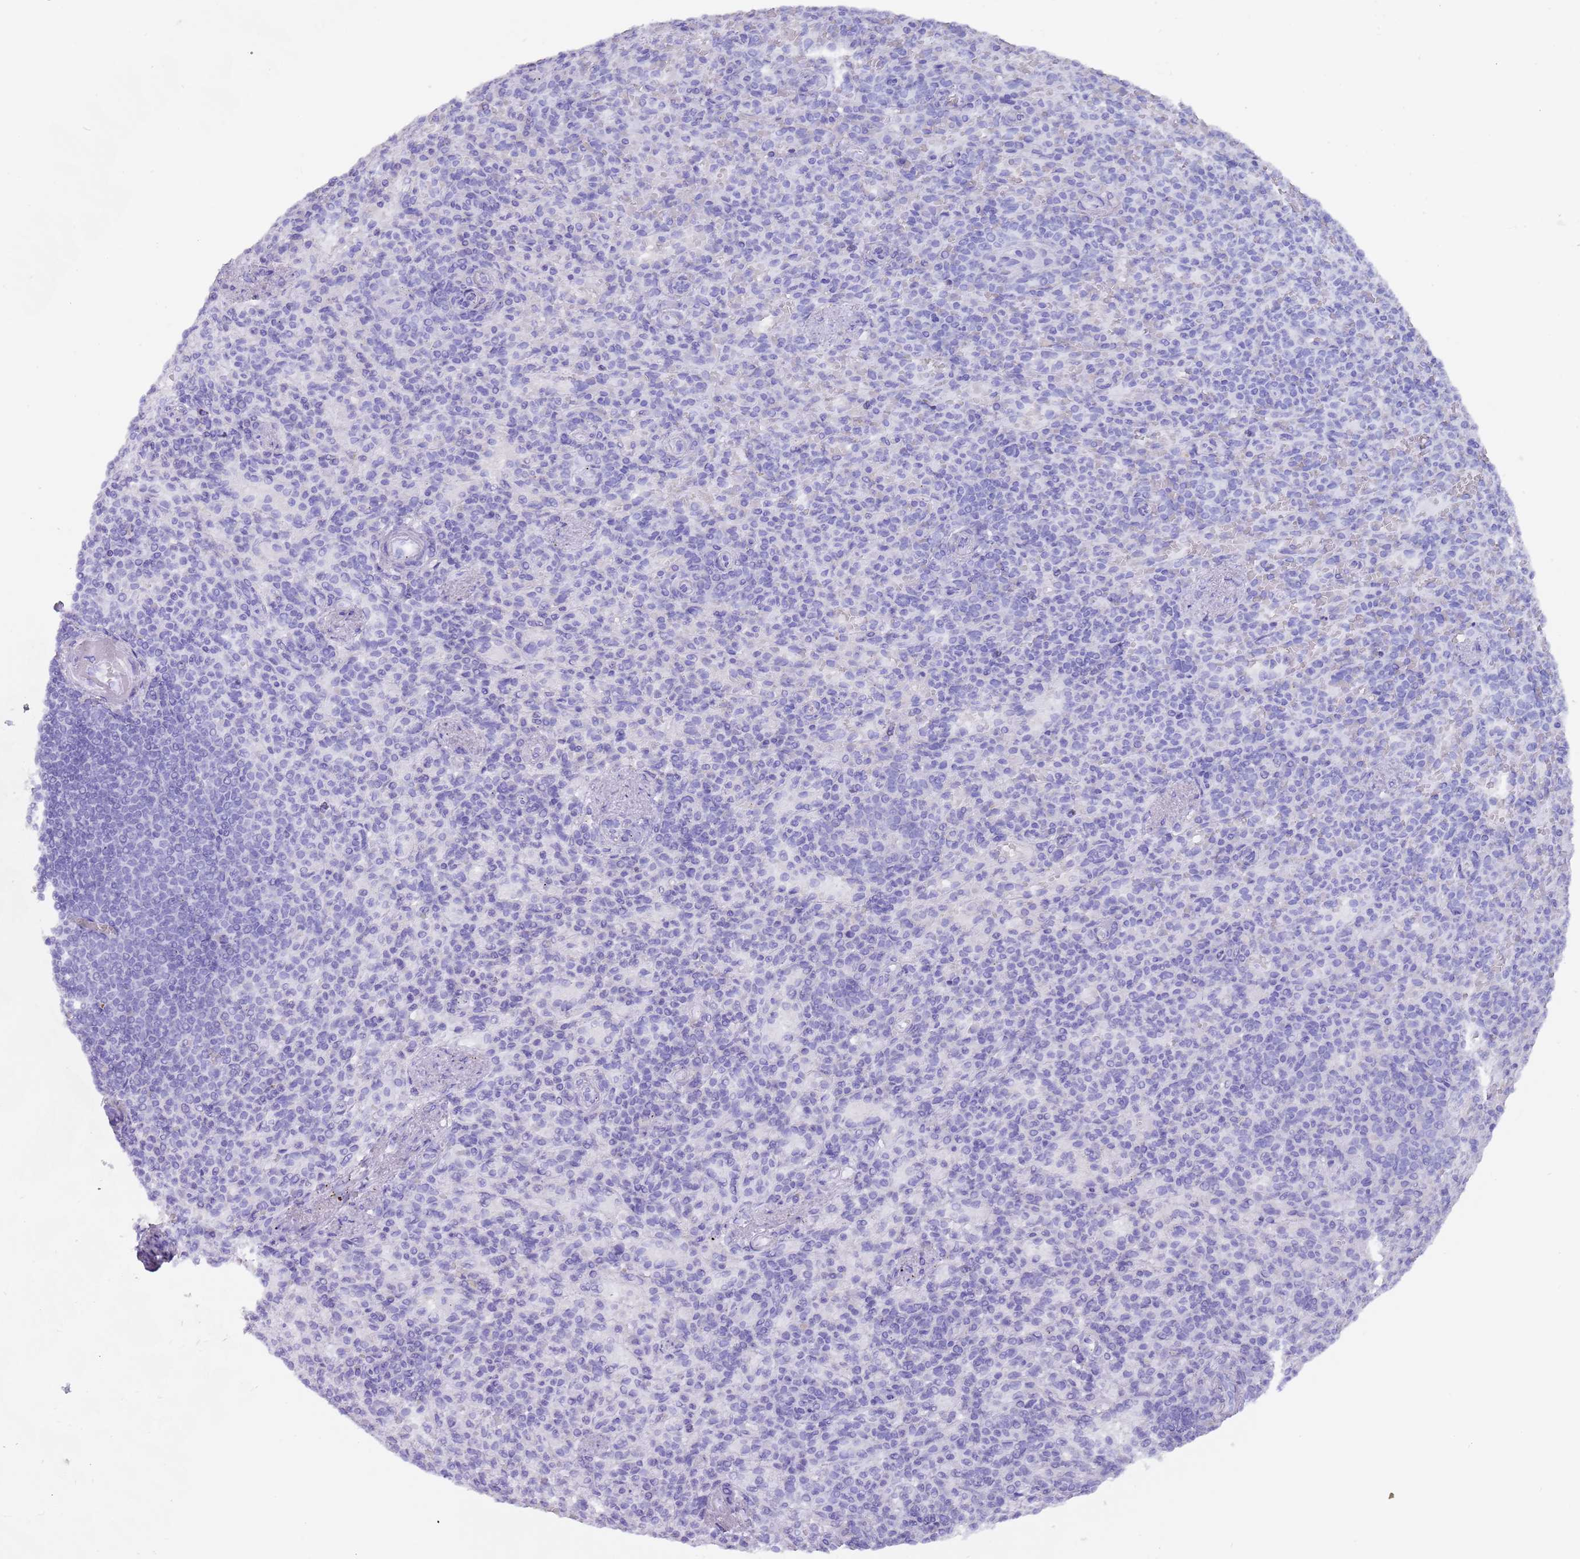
{"staining": {"intensity": "weak", "quantity": "25%-75%", "location": "nuclear"}, "tissue": "spleen", "cell_type": "Cells in red pulp", "image_type": "normal", "snomed": [{"axis": "morphology", "description": "Normal tissue, NOS"}, {"axis": "topography", "description": "Spleen"}], "caption": "Spleen stained with immunohistochemistry (IHC) displays weak nuclear staining in about 25%-75% of cells in red pulp. (Brightfield microscopy of DAB IHC at high magnification).", "gene": "ENSG00000285547", "patient": {"sex": "female", "age": 74}}